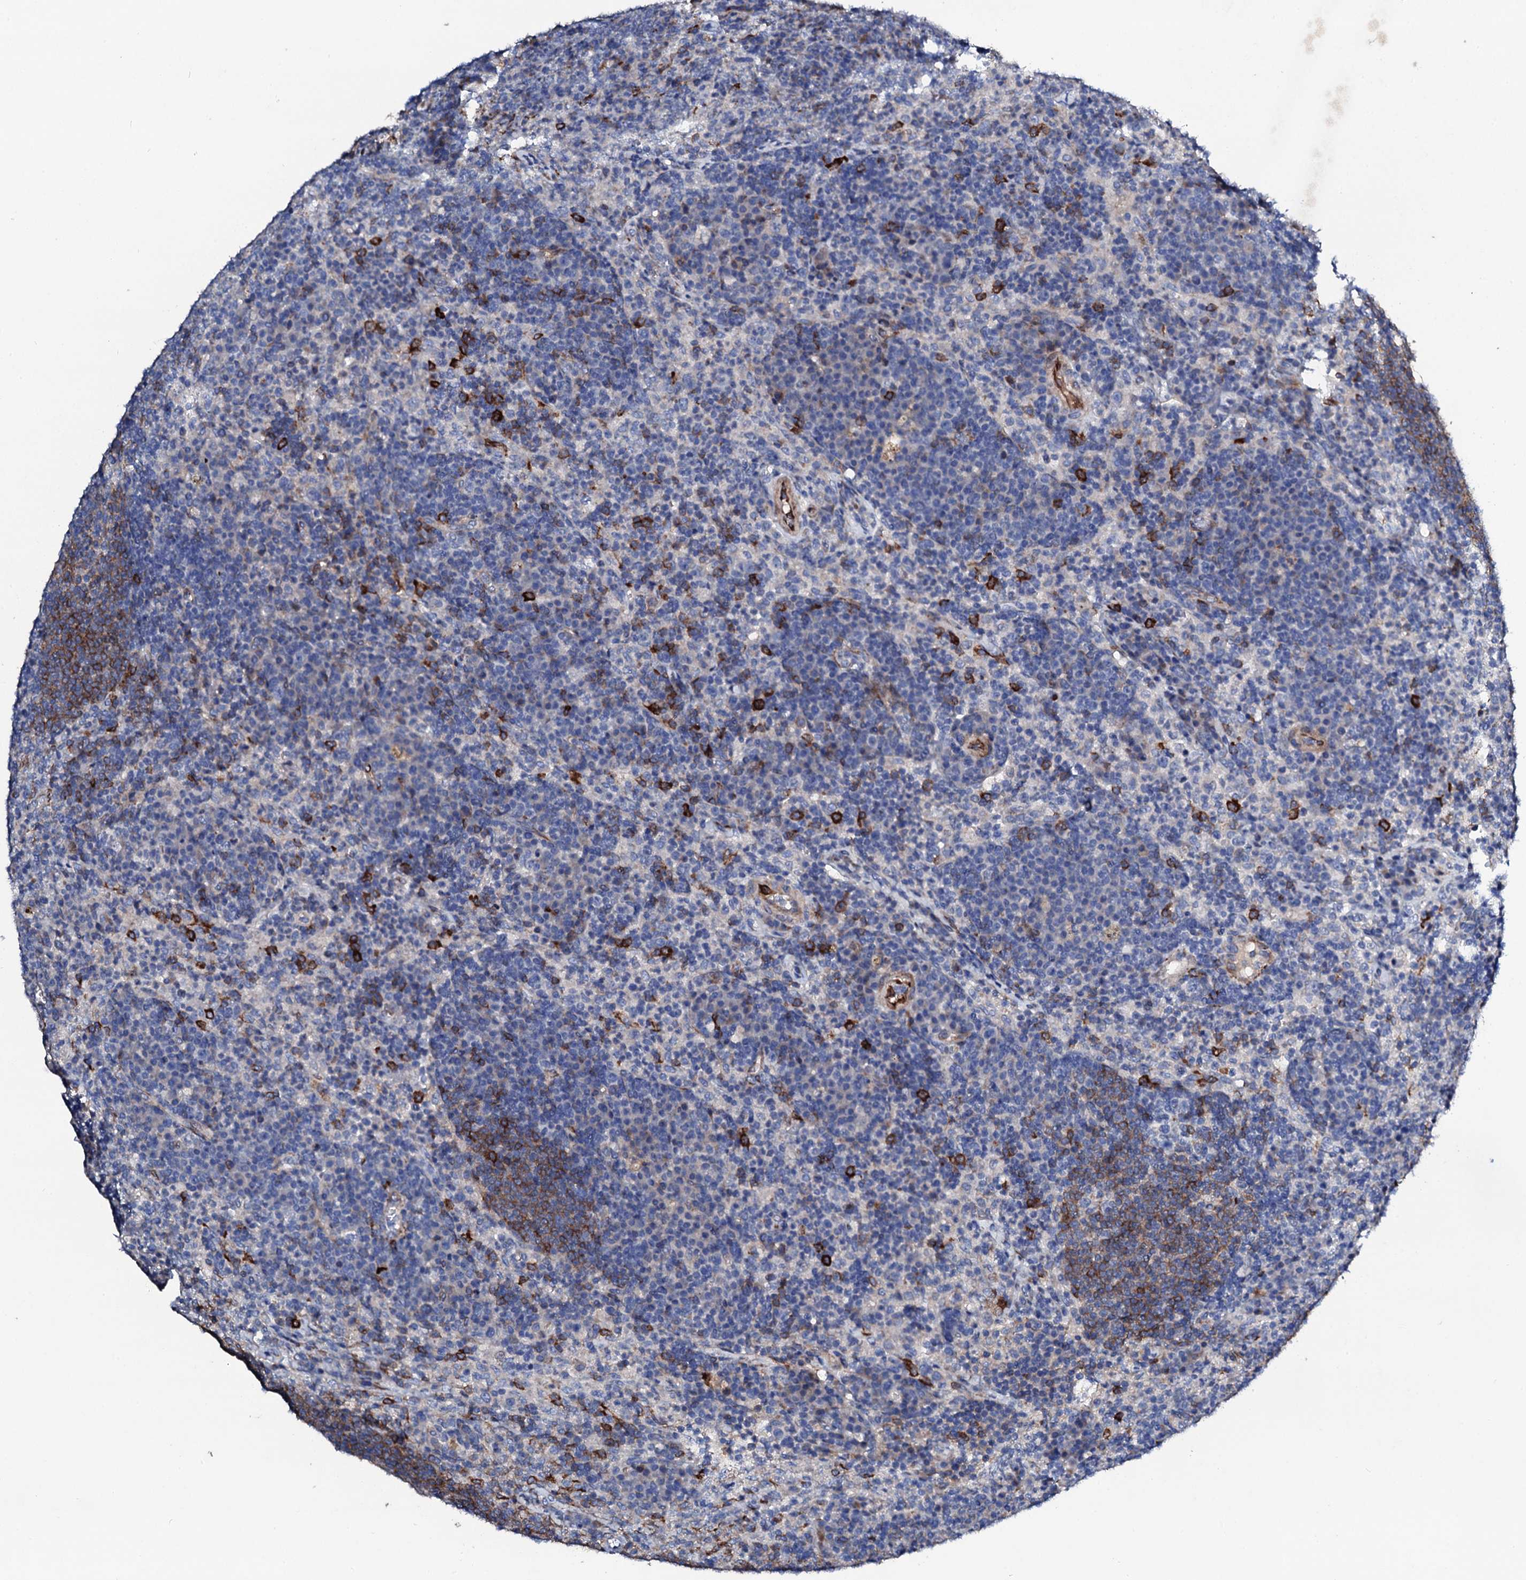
{"staining": {"intensity": "moderate", "quantity": "<25%", "location": "cytoplasmic/membranous"}, "tissue": "lymph node", "cell_type": "Germinal center cells", "image_type": "normal", "snomed": [{"axis": "morphology", "description": "Normal tissue, NOS"}, {"axis": "topography", "description": "Lymph node"}], "caption": "DAB (3,3'-diaminobenzidine) immunohistochemical staining of unremarkable human lymph node displays moderate cytoplasmic/membranous protein staining in about <25% of germinal center cells. (DAB IHC, brown staining for protein, blue staining for nuclei).", "gene": "DBX1", "patient": {"sex": "female", "age": 70}}